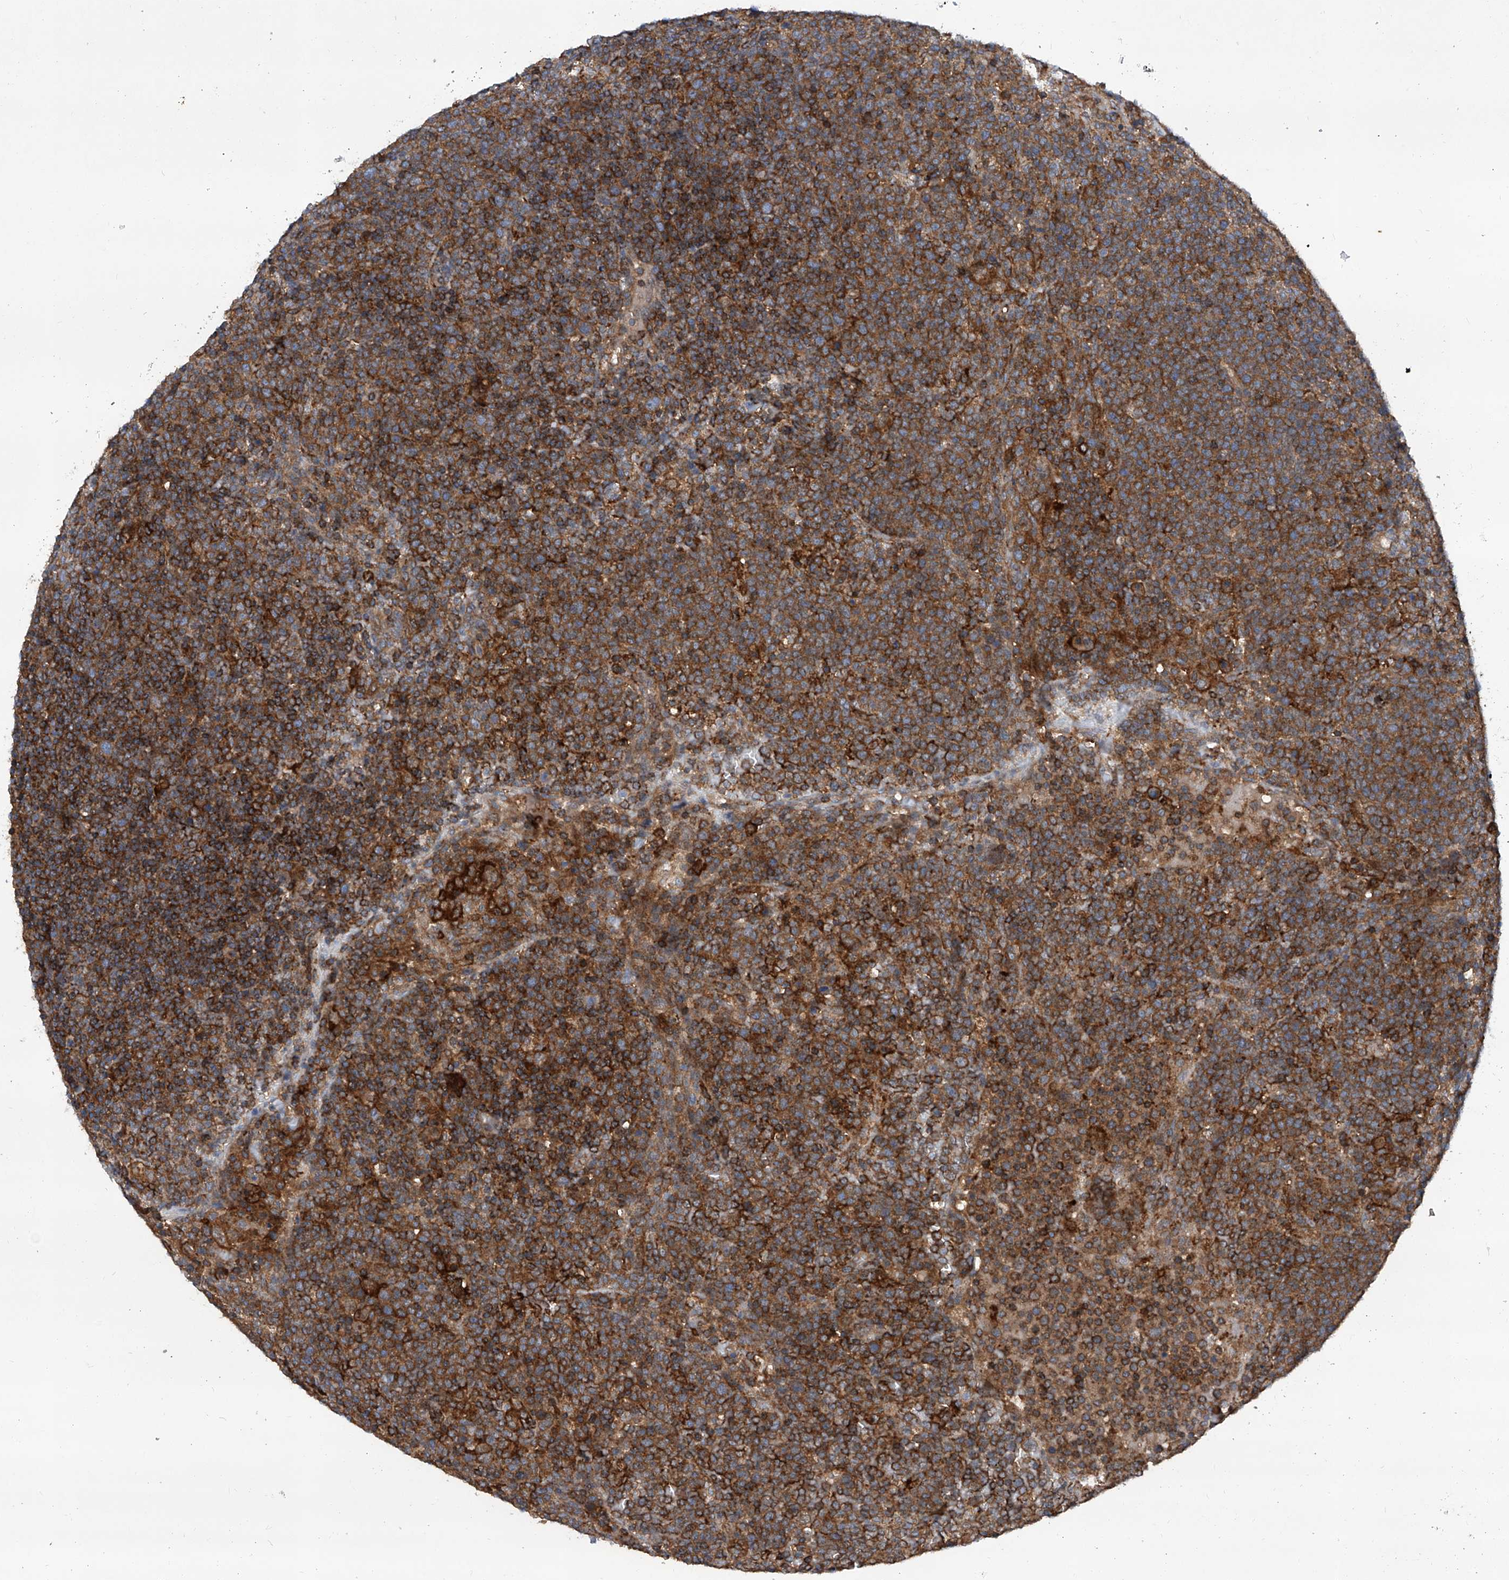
{"staining": {"intensity": "strong", "quantity": ">75%", "location": "cytoplasmic/membranous"}, "tissue": "lymphoma", "cell_type": "Tumor cells", "image_type": "cancer", "snomed": [{"axis": "morphology", "description": "Malignant lymphoma, non-Hodgkin's type, High grade"}, {"axis": "topography", "description": "Lymph node"}], "caption": "High-grade malignant lymphoma, non-Hodgkin's type stained for a protein reveals strong cytoplasmic/membranous positivity in tumor cells.", "gene": "SMAP1", "patient": {"sex": "male", "age": 61}}